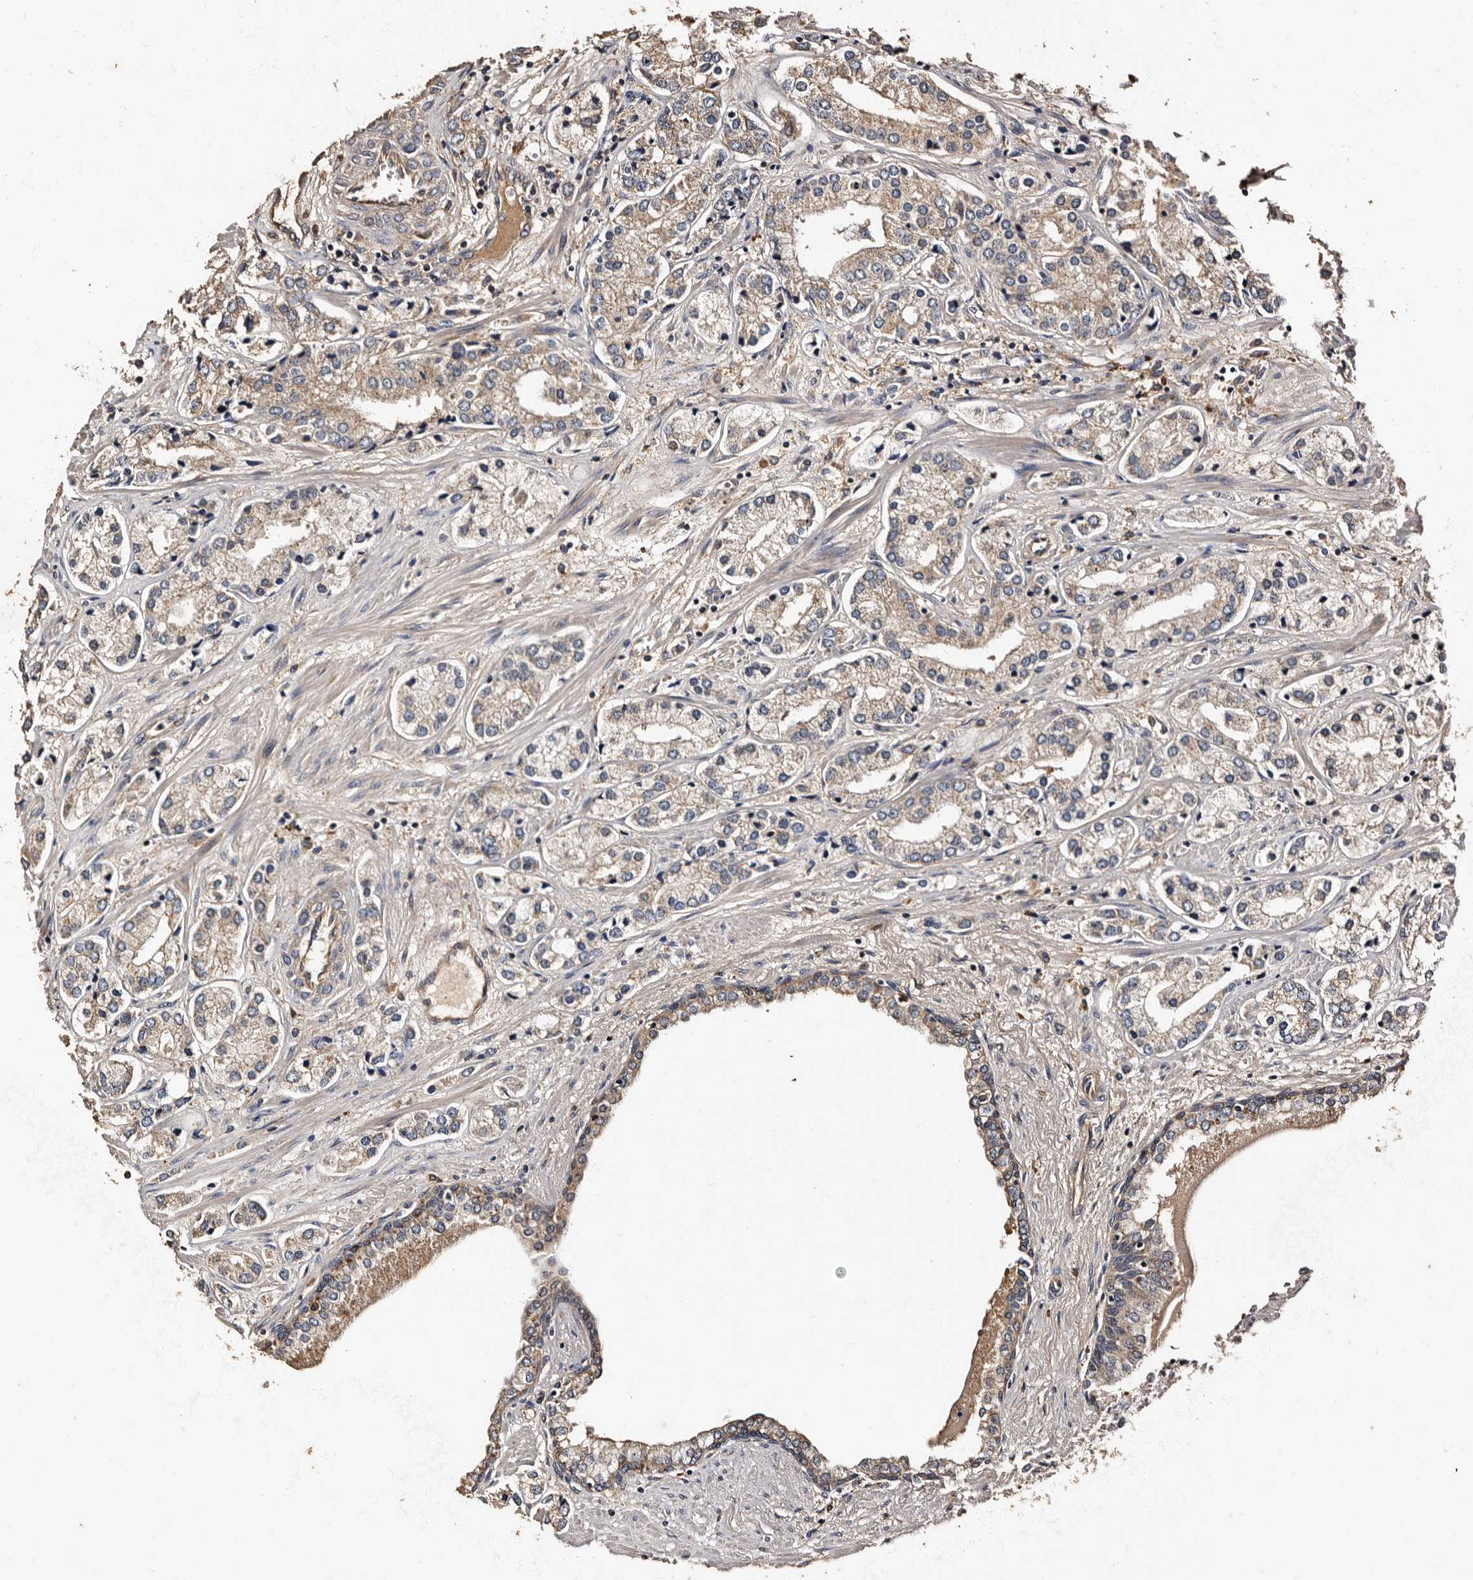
{"staining": {"intensity": "weak", "quantity": "25%-75%", "location": "cytoplasmic/membranous"}, "tissue": "prostate cancer", "cell_type": "Tumor cells", "image_type": "cancer", "snomed": [{"axis": "morphology", "description": "Adenocarcinoma, High grade"}, {"axis": "topography", "description": "Prostate"}], "caption": "Prostate high-grade adenocarcinoma stained with a brown dye displays weak cytoplasmic/membranous positive staining in about 25%-75% of tumor cells.", "gene": "ADCK5", "patient": {"sex": "male", "age": 66}}